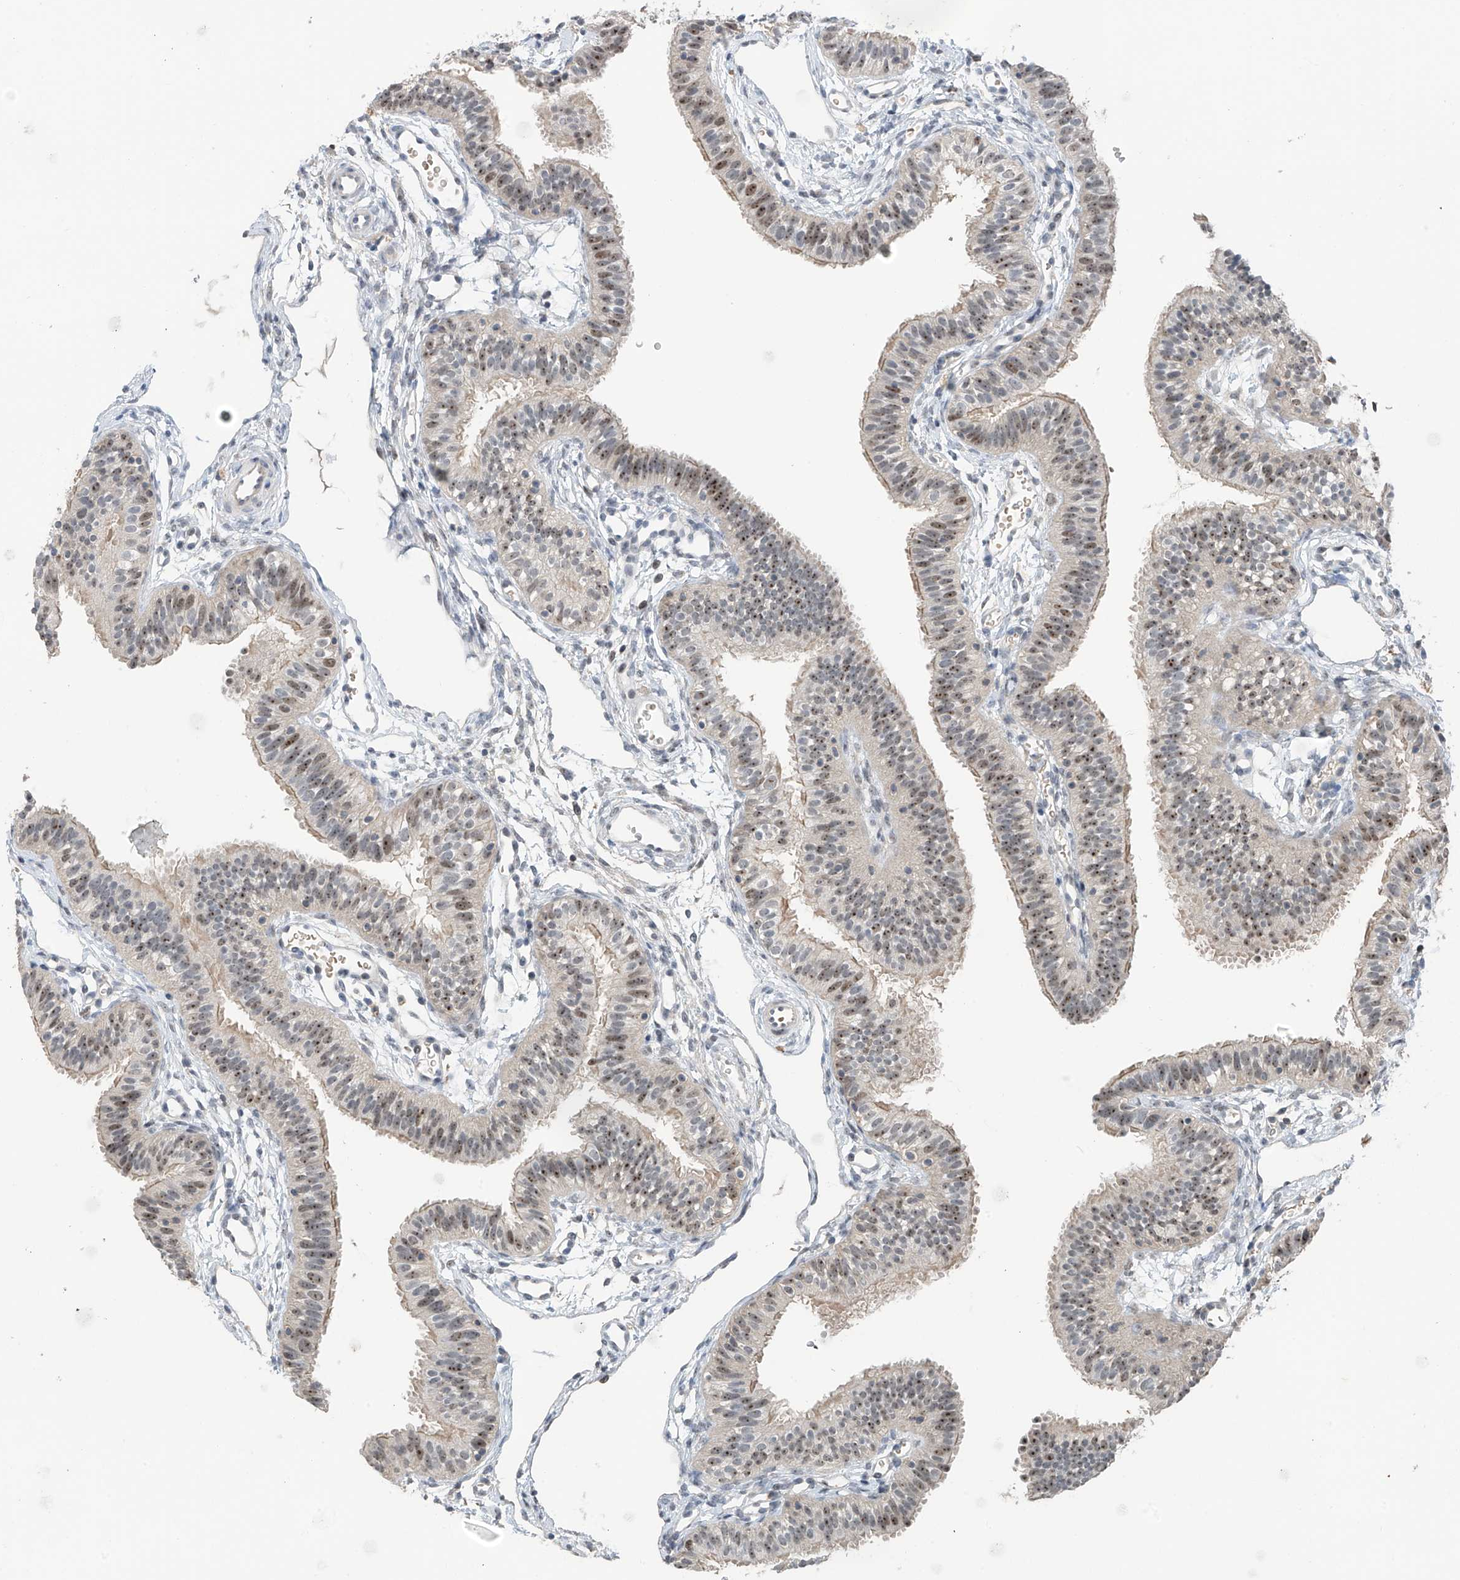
{"staining": {"intensity": "moderate", "quantity": "25%-75%", "location": "nuclear"}, "tissue": "fallopian tube", "cell_type": "Glandular cells", "image_type": "normal", "snomed": [{"axis": "morphology", "description": "Normal tissue, NOS"}, {"axis": "topography", "description": "Fallopian tube"}], "caption": "An immunohistochemistry photomicrograph of benign tissue is shown. Protein staining in brown highlights moderate nuclear positivity in fallopian tube within glandular cells.", "gene": "C1orf131", "patient": {"sex": "female", "age": 35}}